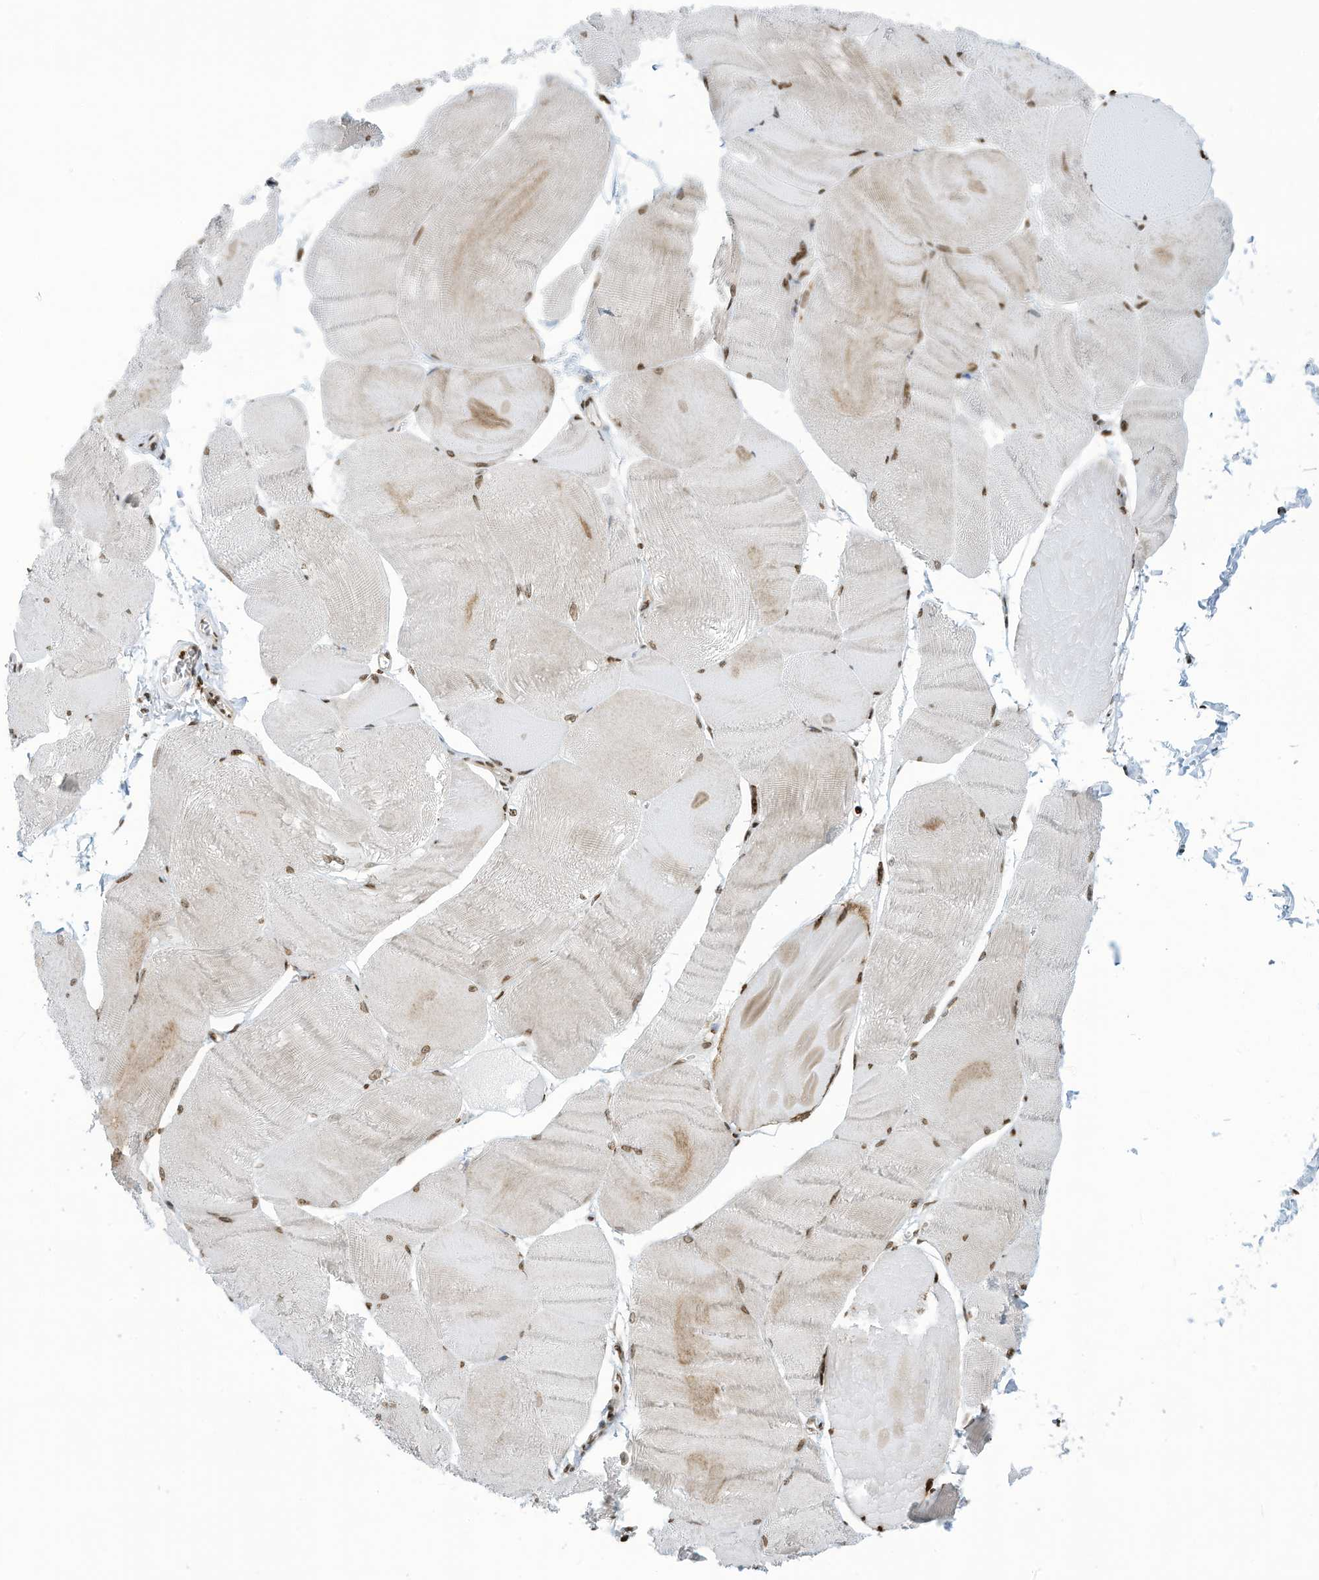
{"staining": {"intensity": "moderate", "quantity": "25%-75%", "location": "nuclear"}, "tissue": "skeletal muscle", "cell_type": "Myocytes", "image_type": "normal", "snomed": [{"axis": "morphology", "description": "Normal tissue, NOS"}, {"axis": "morphology", "description": "Basal cell carcinoma"}, {"axis": "topography", "description": "Skeletal muscle"}], "caption": "Brown immunohistochemical staining in unremarkable skeletal muscle exhibits moderate nuclear staining in approximately 25%-75% of myocytes.", "gene": "ADI1", "patient": {"sex": "female", "age": 64}}